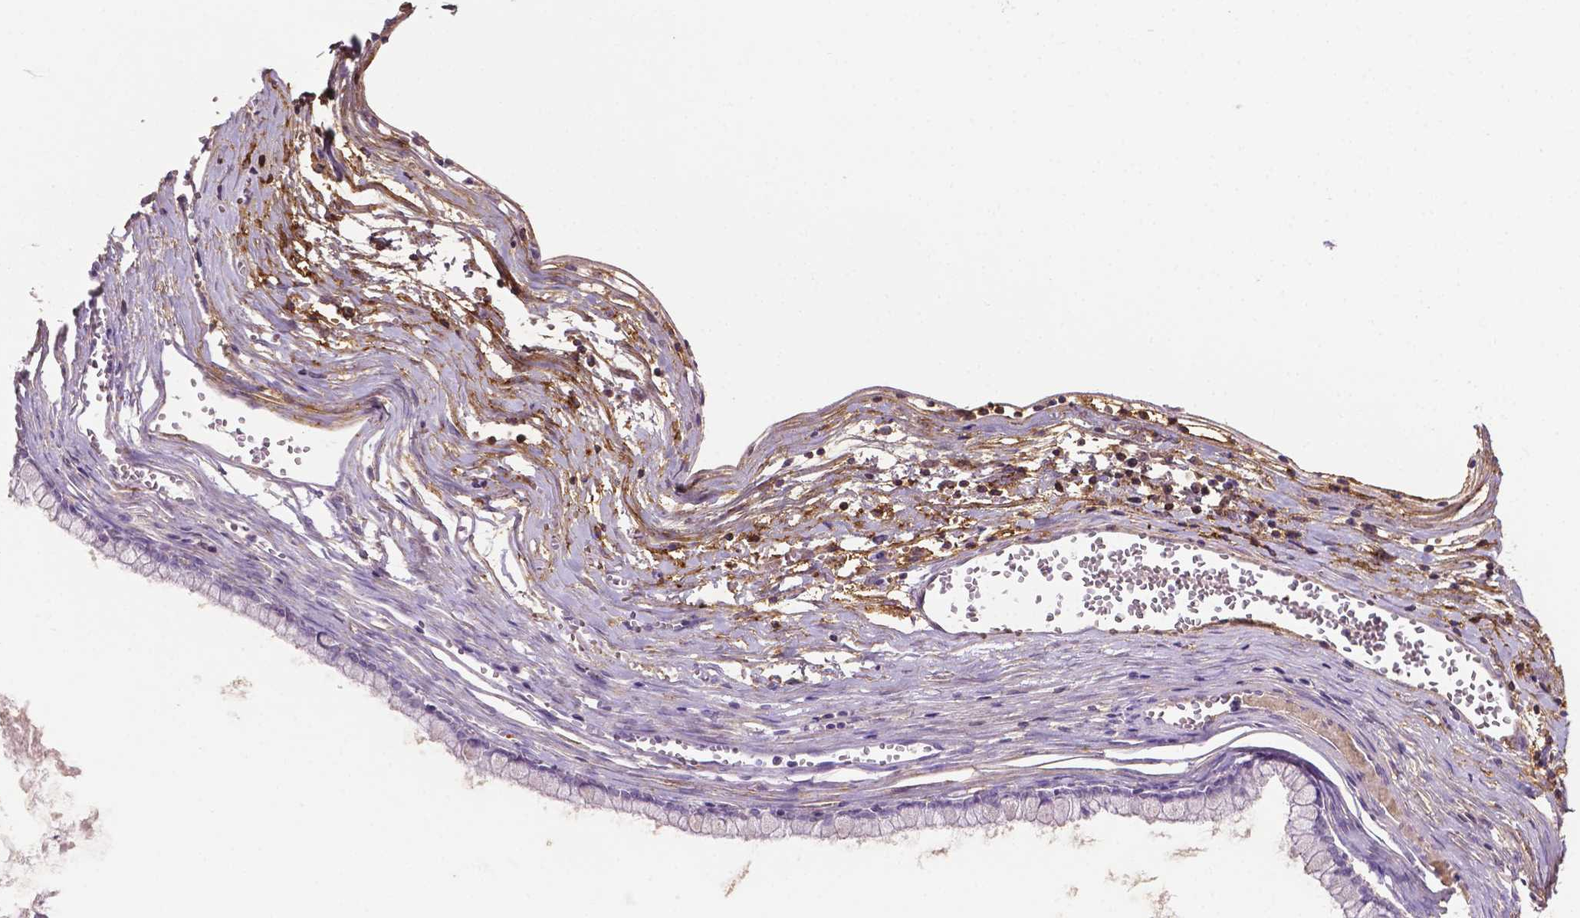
{"staining": {"intensity": "negative", "quantity": "none", "location": "none"}, "tissue": "ovarian cancer", "cell_type": "Tumor cells", "image_type": "cancer", "snomed": [{"axis": "morphology", "description": "Cystadenocarcinoma, mucinous, NOS"}, {"axis": "topography", "description": "Ovary"}], "caption": "DAB (3,3'-diaminobenzidine) immunohistochemical staining of human ovarian cancer exhibits no significant positivity in tumor cells.", "gene": "FBLN1", "patient": {"sex": "female", "age": 67}}